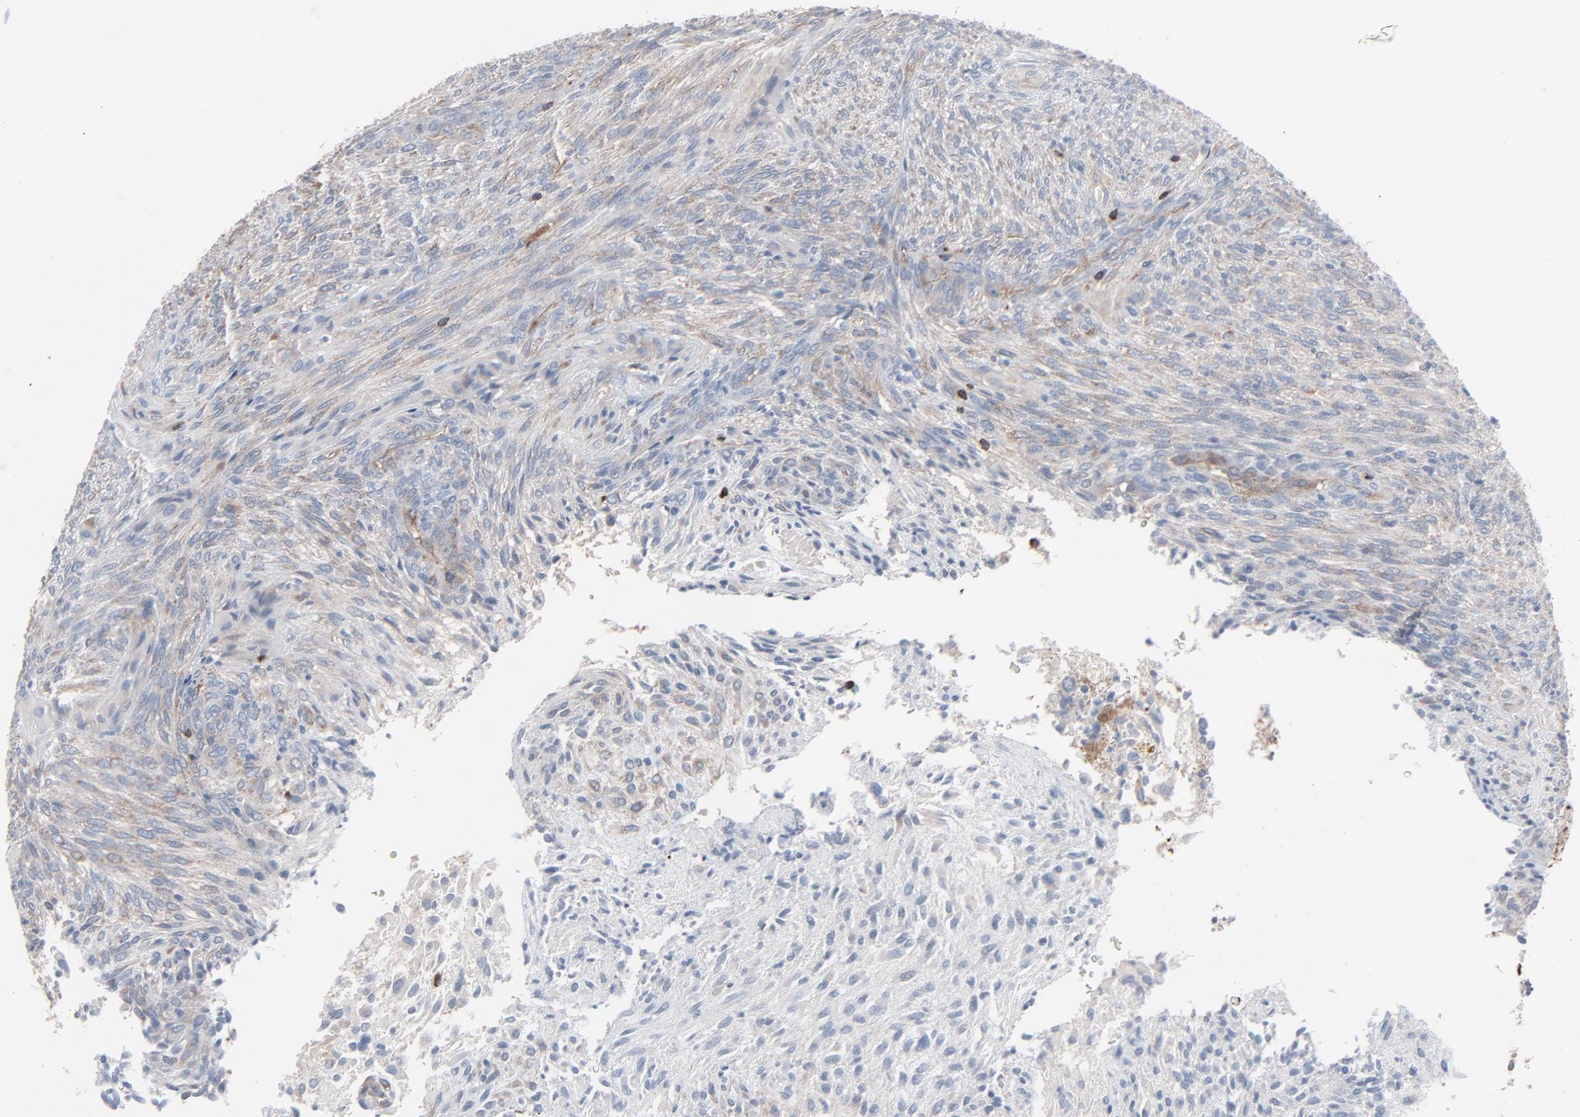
{"staining": {"intensity": "weak", "quantity": "25%-75%", "location": "cytoplasmic/membranous"}, "tissue": "glioma", "cell_type": "Tumor cells", "image_type": "cancer", "snomed": [{"axis": "morphology", "description": "Glioma, malignant, High grade"}, {"axis": "topography", "description": "Cerebral cortex"}], "caption": "Weak cytoplasmic/membranous expression for a protein is present in approximately 25%-75% of tumor cells of malignant glioma (high-grade) using immunohistochemistry.", "gene": "OPTN", "patient": {"sex": "female", "age": 55}}